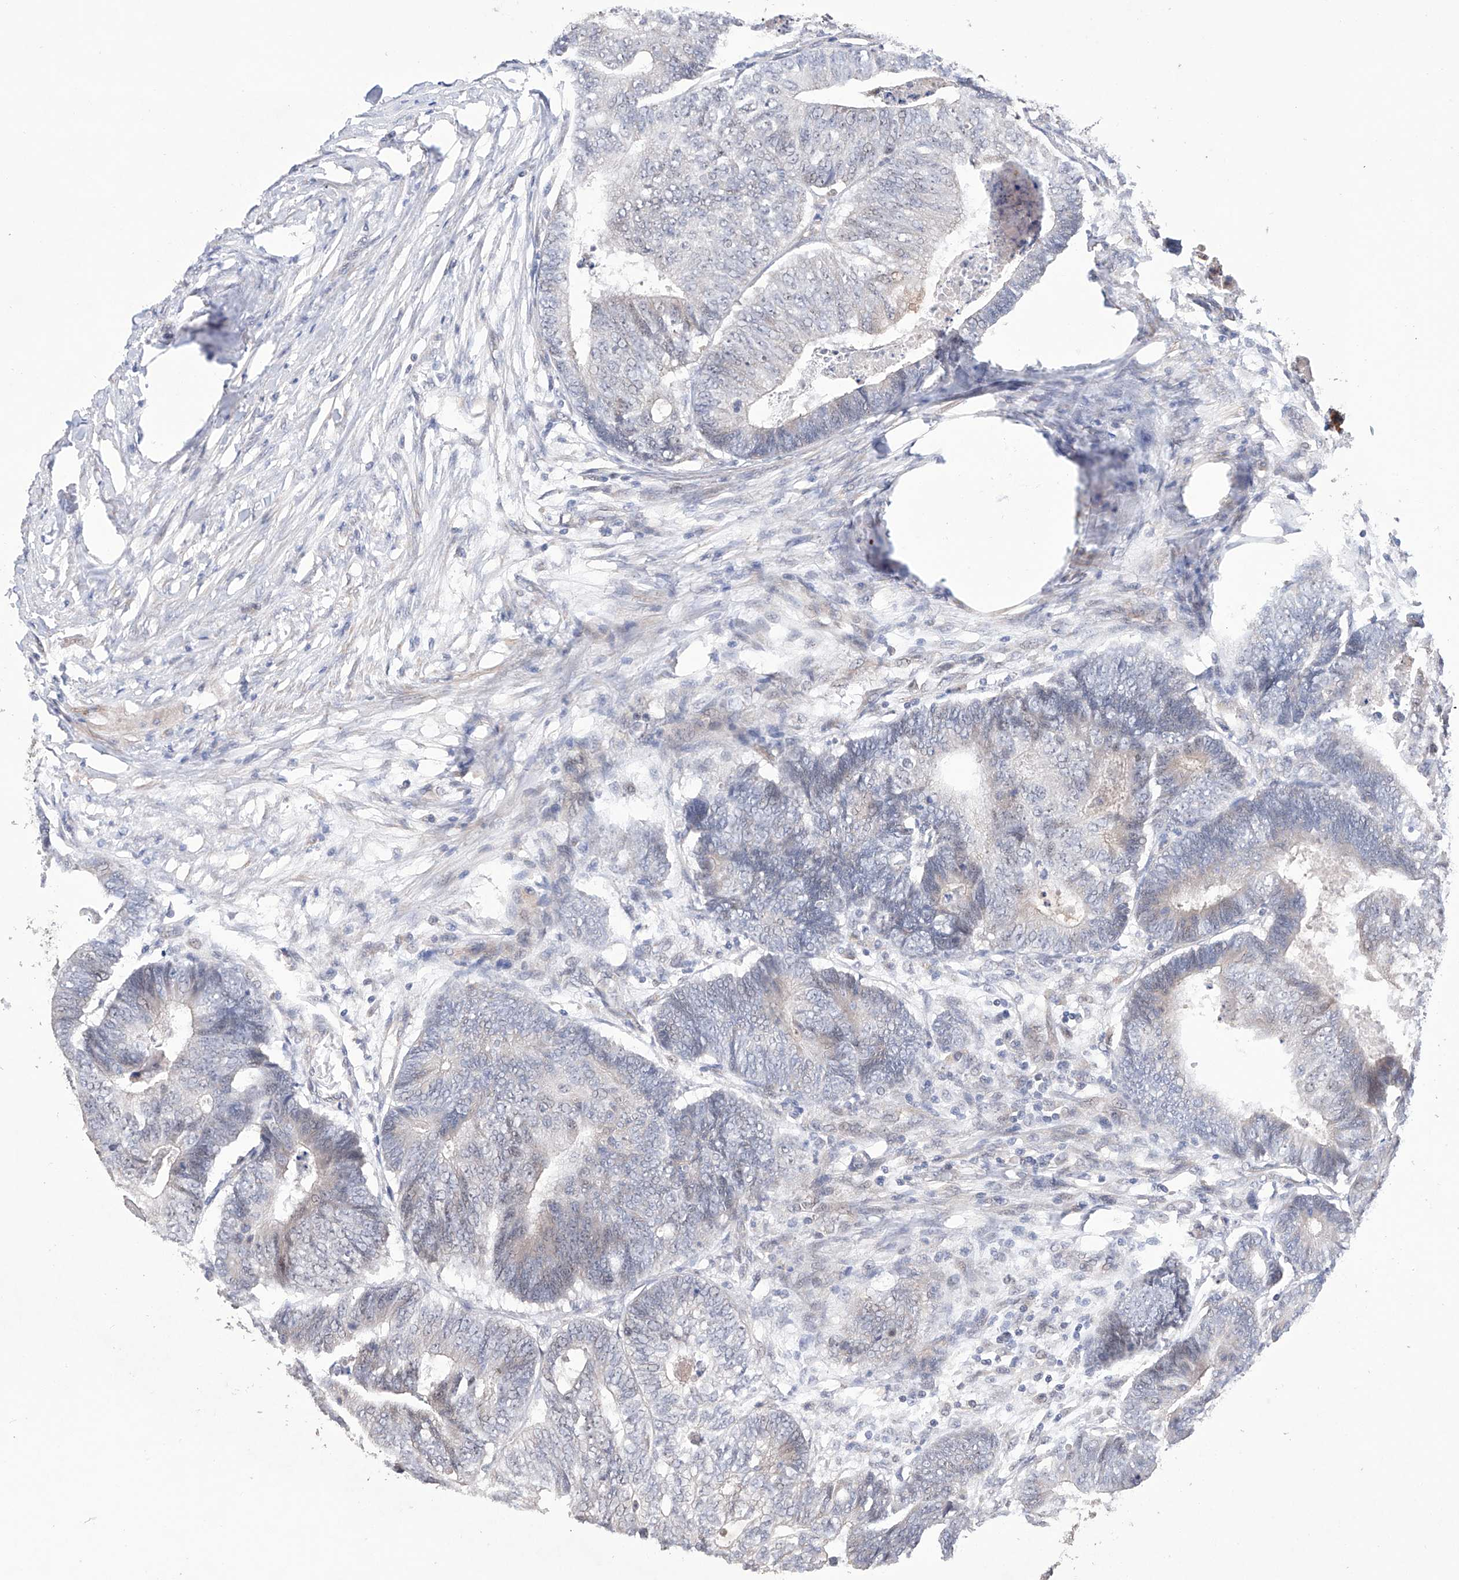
{"staining": {"intensity": "weak", "quantity": "<25%", "location": "cytoplasmic/membranous"}, "tissue": "colorectal cancer", "cell_type": "Tumor cells", "image_type": "cancer", "snomed": [{"axis": "morphology", "description": "Adenocarcinoma, NOS"}, {"axis": "topography", "description": "Colon"}], "caption": "Immunohistochemical staining of colorectal cancer displays no significant staining in tumor cells.", "gene": "AFG1L", "patient": {"sex": "female", "age": 67}}